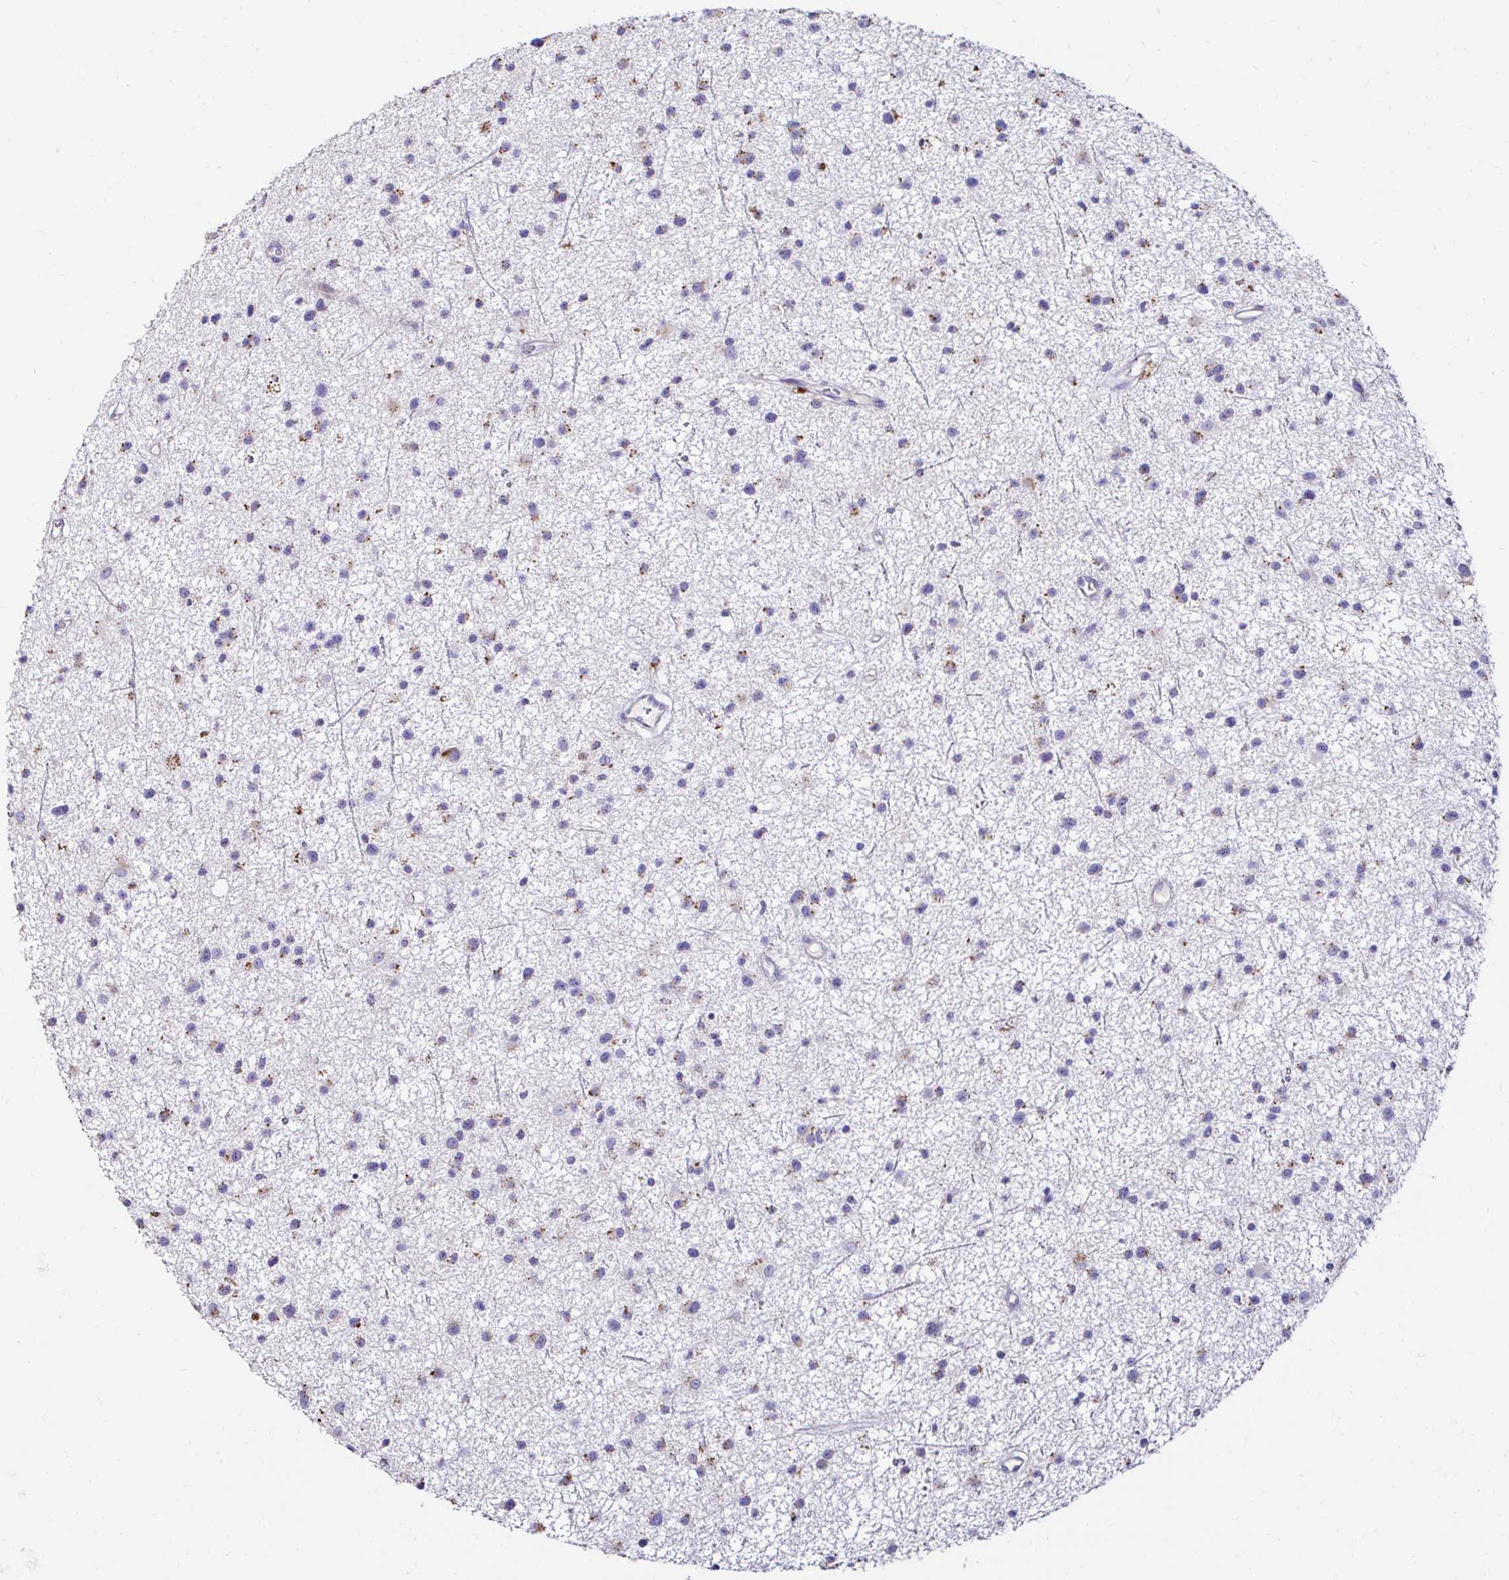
{"staining": {"intensity": "negative", "quantity": "none", "location": "none"}, "tissue": "glioma", "cell_type": "Tumor cells", "image_type": "cancer", "snomed": [{"axis": "morphology", "description": "Glioma, malignant, Low grade"}, {"axis": "topography", "description": "Brain"}], "caption": "Immunohistochemical staining of malignant glioma (low-grade) demonstrates no significant expression in tumor cells.", "gene": "GALNS", "patient": {"sex": "male", "age": 43}}